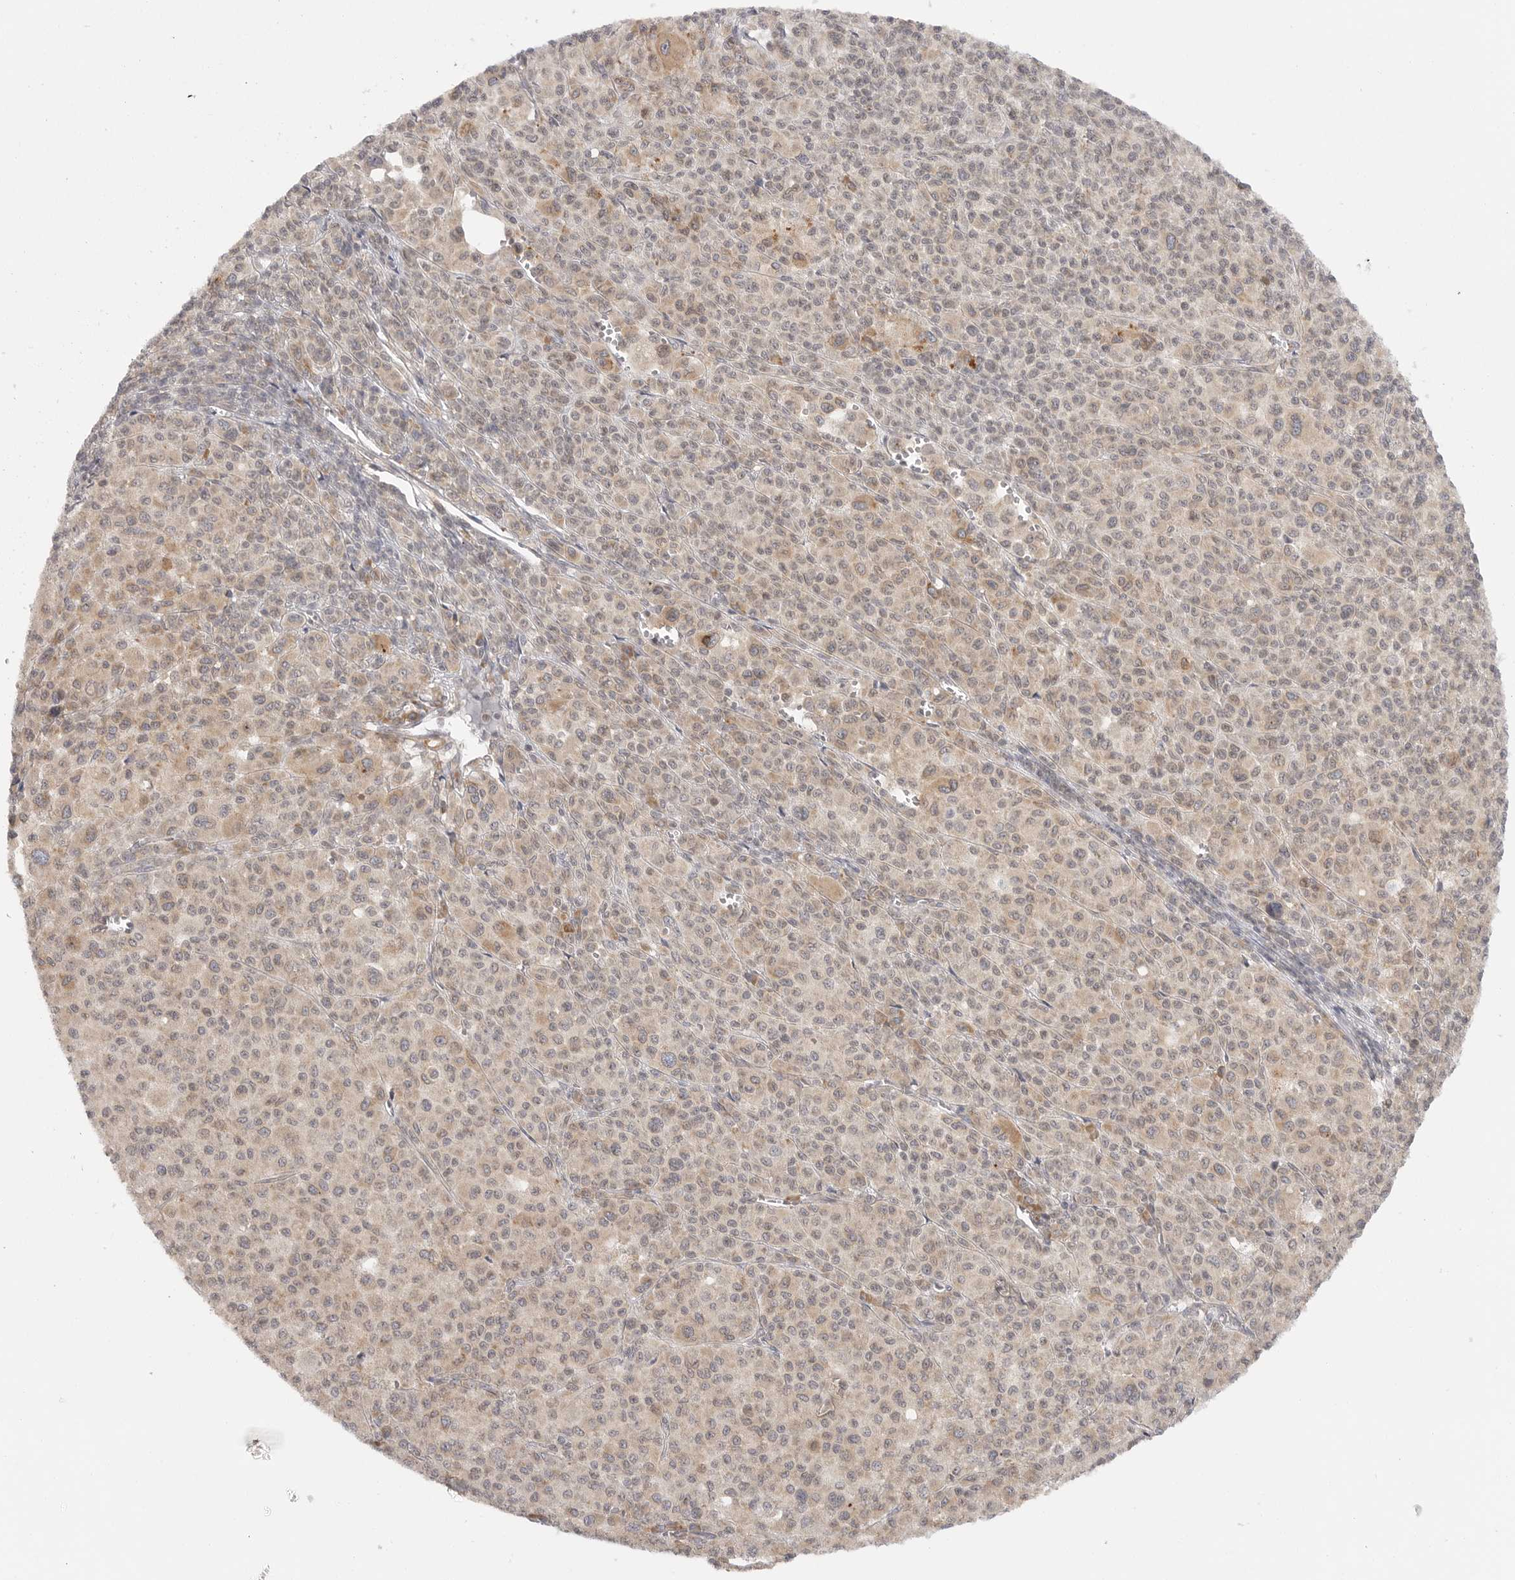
{"staining": {"intensity": "weak", "quantity": "25%-75%", "location": "cytoplasmic/membranous"}, "tissue": "melanoma", "cell_type": "Tumor cells", "image_type": "cancer", "snomed": [{"axis": "morphology", "description": "Malignant melanoma, Metastatic site"}, {"axis": "topography", "description": "Skin"}], "caption": "Immunohistochemical staining of human melanoma displays weak cytoplasmic/membranous protein expression in about 25%-75% of tumor cells. The staining was performed using DAB (3,3'-diaminobenzidine), with brown indicating positive protein expression. Nuclei are stained blue with hematoxylin.", "gene": "CERS2", "patient": {"sex": "female", "age": 74}}